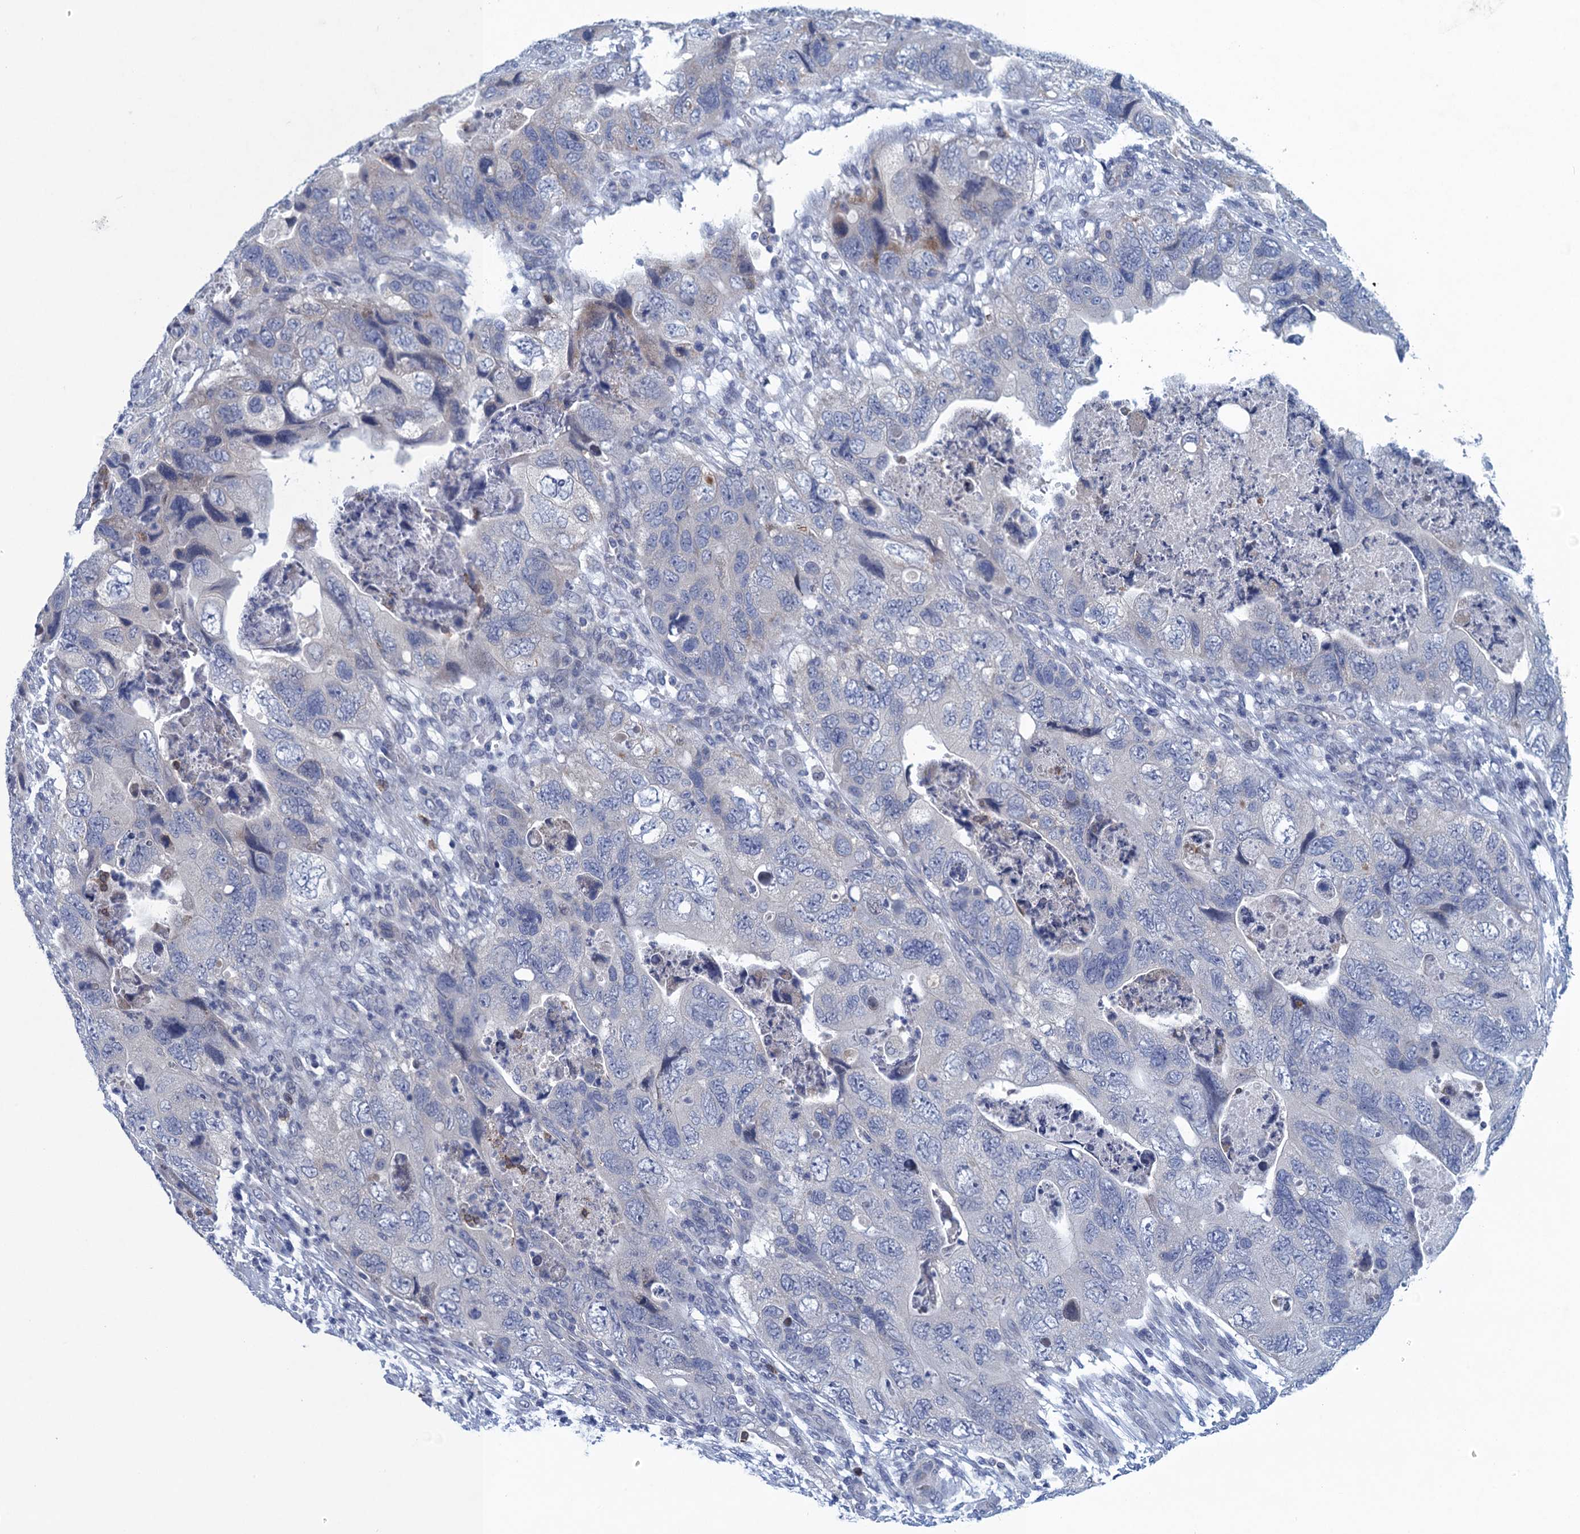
{"staining": {"intensity": "weak", "quantity": "<25%", "location": "cytoplasmic/membranous"}, "tissue": "colorectal cancer", "cell_type": "Tumor cells", "image_type": "cancer", "snomed": [{"axis": "morphology", "description": "Adenocarcinoma, NOS"}, {"axis": "topography", "description": "Rectum"}], "caption": "A high-resolution histopathology image shows IHC staining of colorectal adenocarcinoma, which exhibits no significant expression in tumor cells.", "gene": "SCEL", "patient": {"sex": "male", "age": 63}}